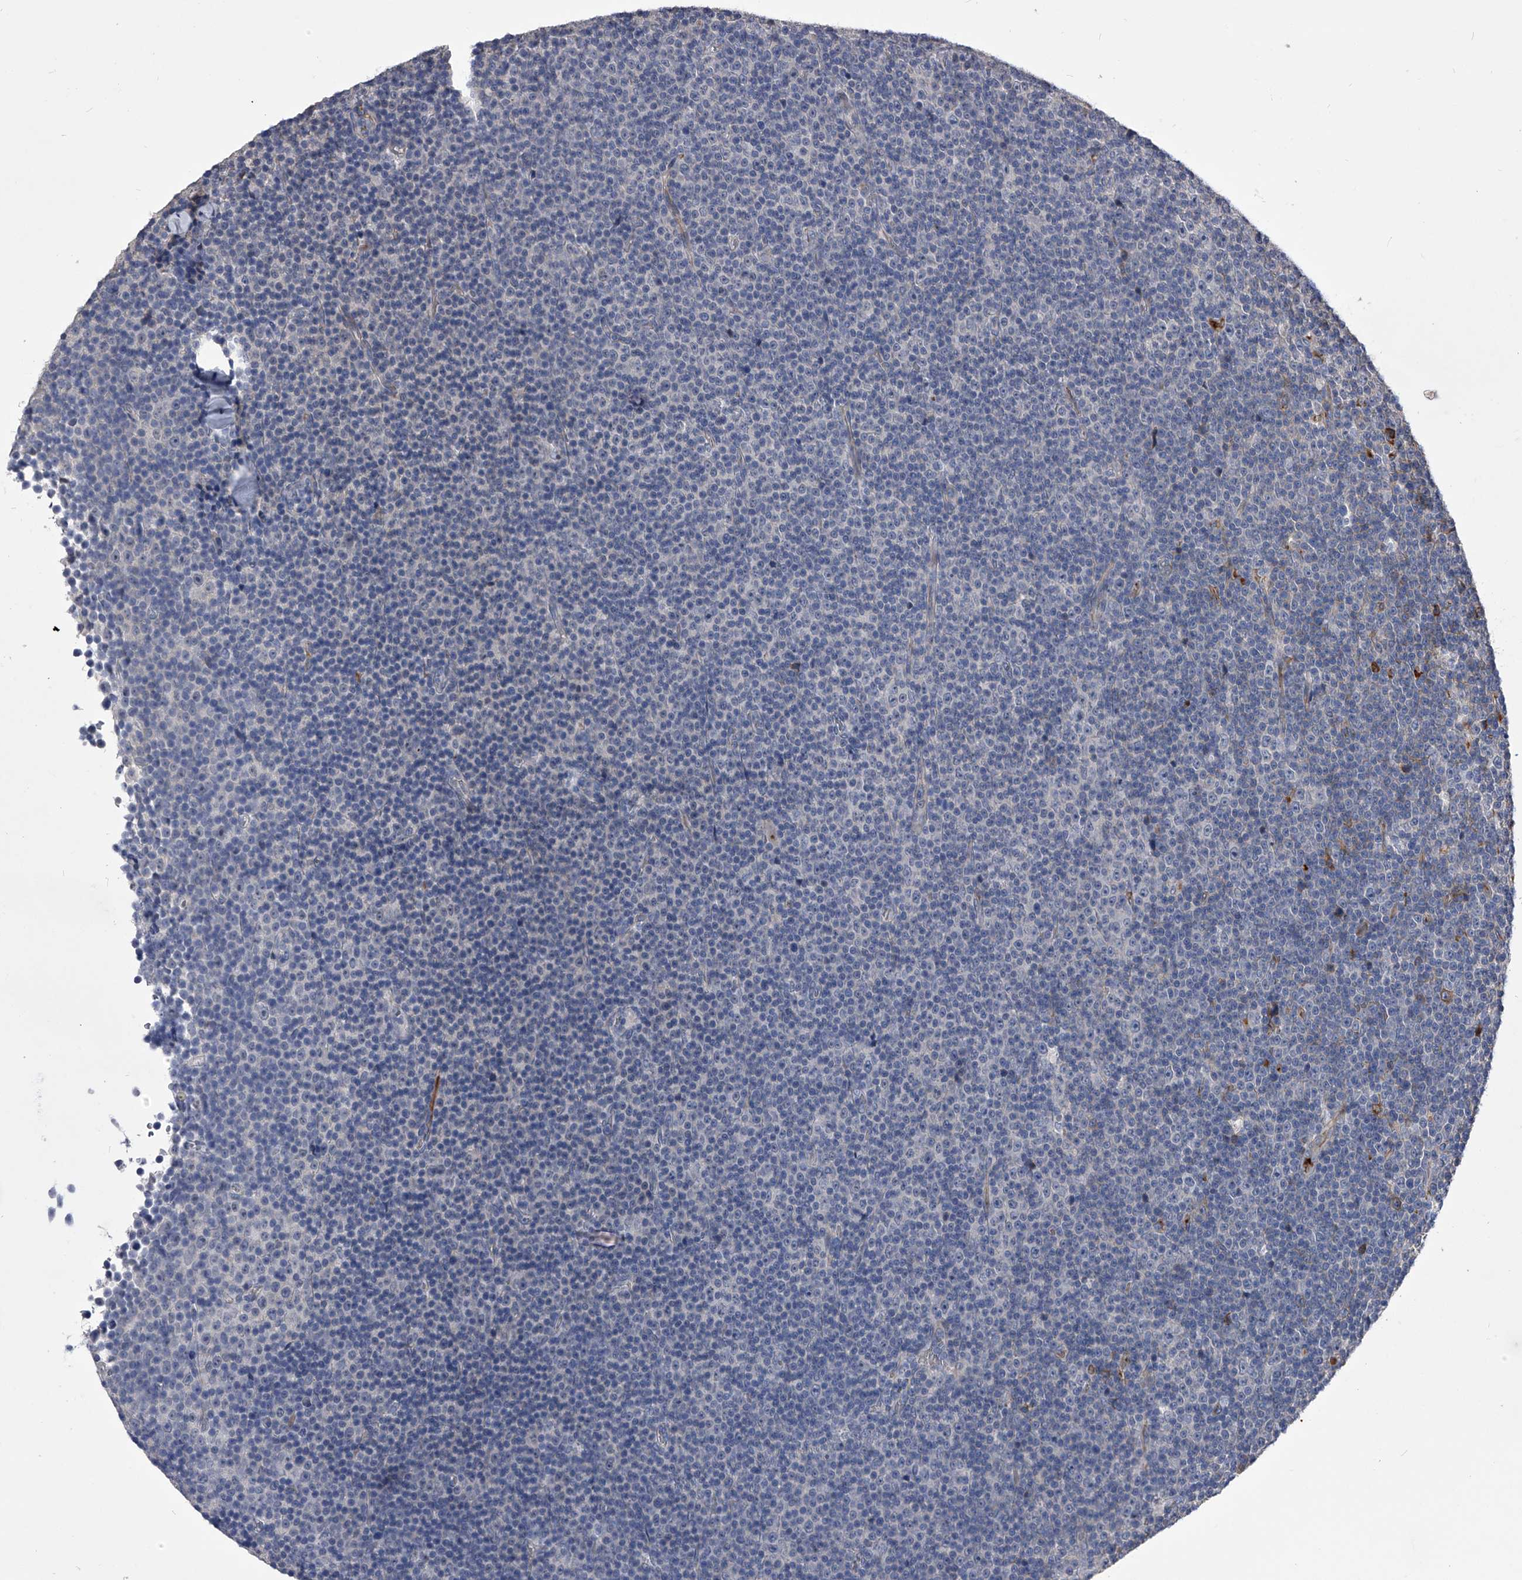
{"staining": {"intensity": "negative", "quantity": "none", "location": "none"}, "tissue": "lymphoma", "cell_type": "Tumor cells", "image_type": "cancer", "snomed": [{"axis": "morphology", "description": "Malignant lymphoma, non-Hodgkin's type, Low grade"}, {"axis": "topography", "description": "Lymph node"}], "caption": "This is an IHC image of low-grade malignant lymphoma, non-Hodgkin's type. There is no positivity in tumor cells.", "gene": "MDN1", "patient": {"sex": "female", "age": 67}}